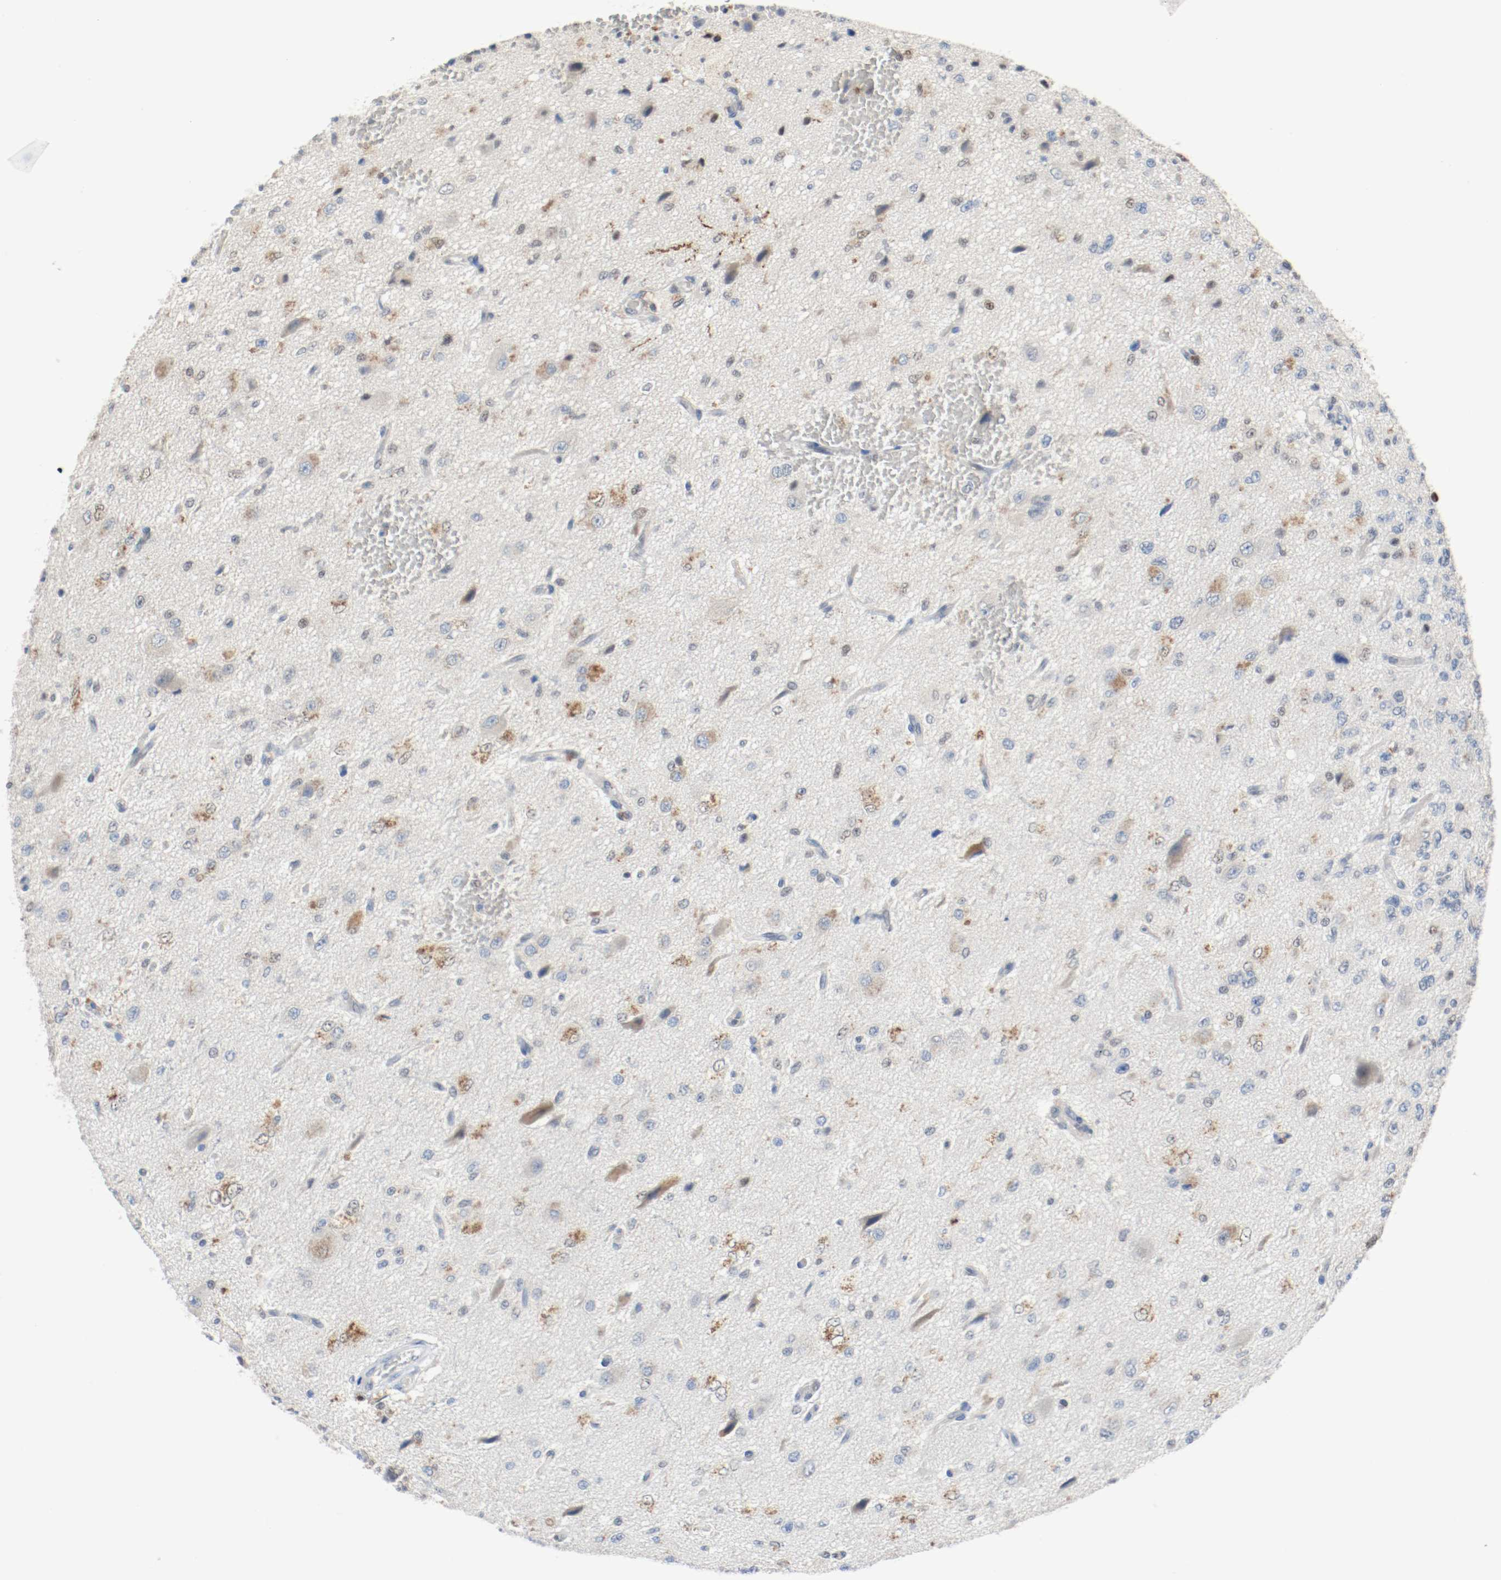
{"staining": {"intensity": "weak", "quantity": "<25%", "location": "nuclear"}, "tissue": "glioma", "cell_type": "Tumor cells", "image_type": "cancer", "snomed": [{"axis": "morphology", "description": "Glioma, malignant, High grade"}, {"axis": "topography", "description": "pancreas cauda"}], "caption": "The immunohistochemistry histopathology image has no significant positivity in tumor cells of glioma tissue.", "gene": "ASH1L", "patient": {"sex": "male", "age": 60}}